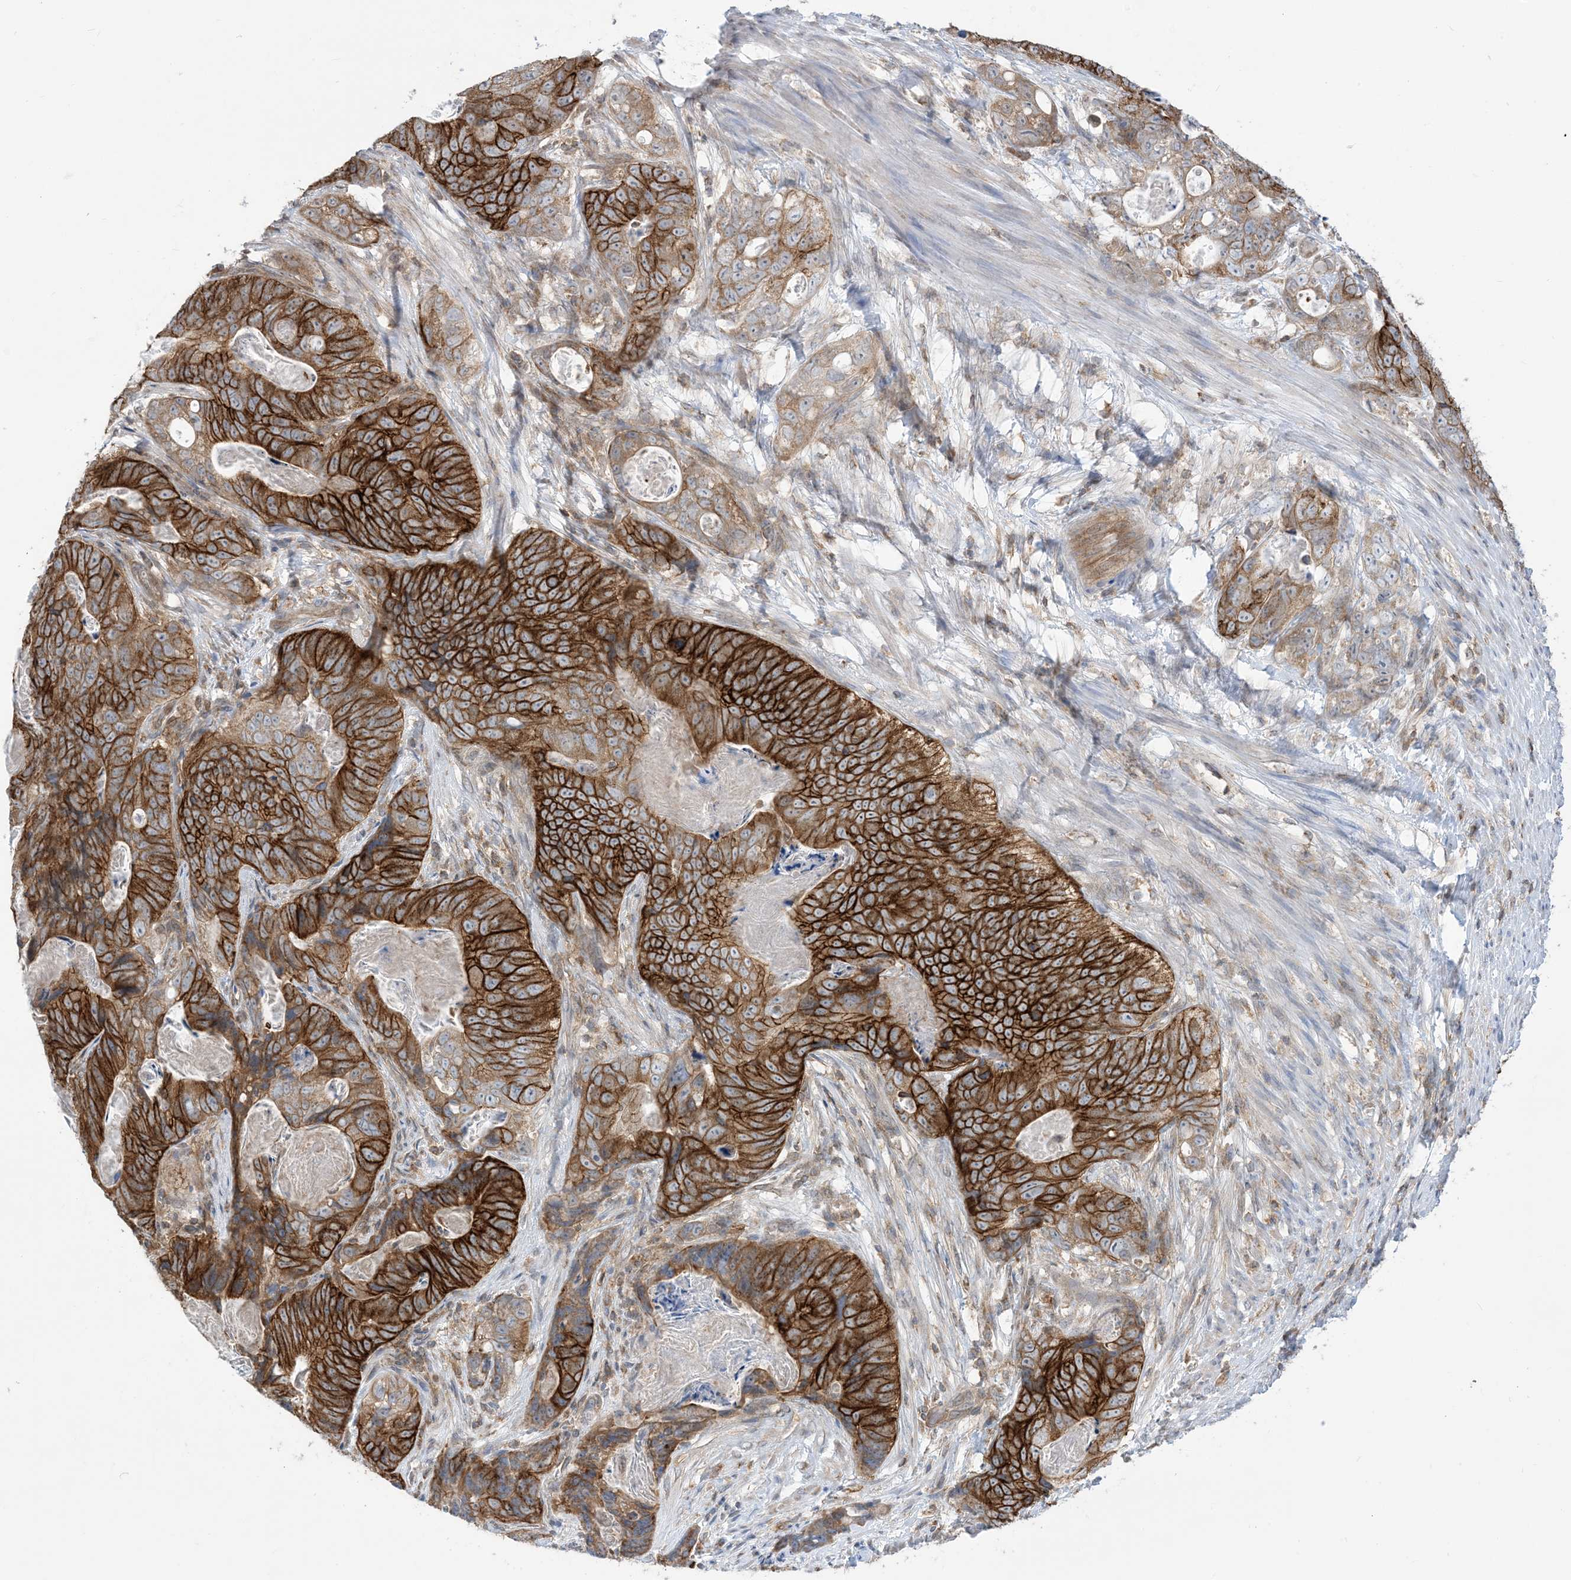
{"staining": {"intensity": "strong", "quantity": ">75%", "location": "cytoplasmic/membranous"}, "tissue": "stomach cancer", "cell_type": "Tumor cells", "image_type": "cancer", "snomed": [{"axis": "morphology", "description": "Normal tissue, NOS"}, {"axis": "morphology", "description": "Adenocarcinoma, NOS"}, {"axis": "topography", "description": "Stomach"}], "caption": "Strong cytoplasmic/membranous protein positivity is identified in approximately >75% of tumor cells in stomach cancer. The staining is performed using DAB brown chromogen to label protein expression. The nuclei are counter-stained blue using hematoxylin.", "gene": "CASP4", "patient": {"sex": "female", "age": 89}}